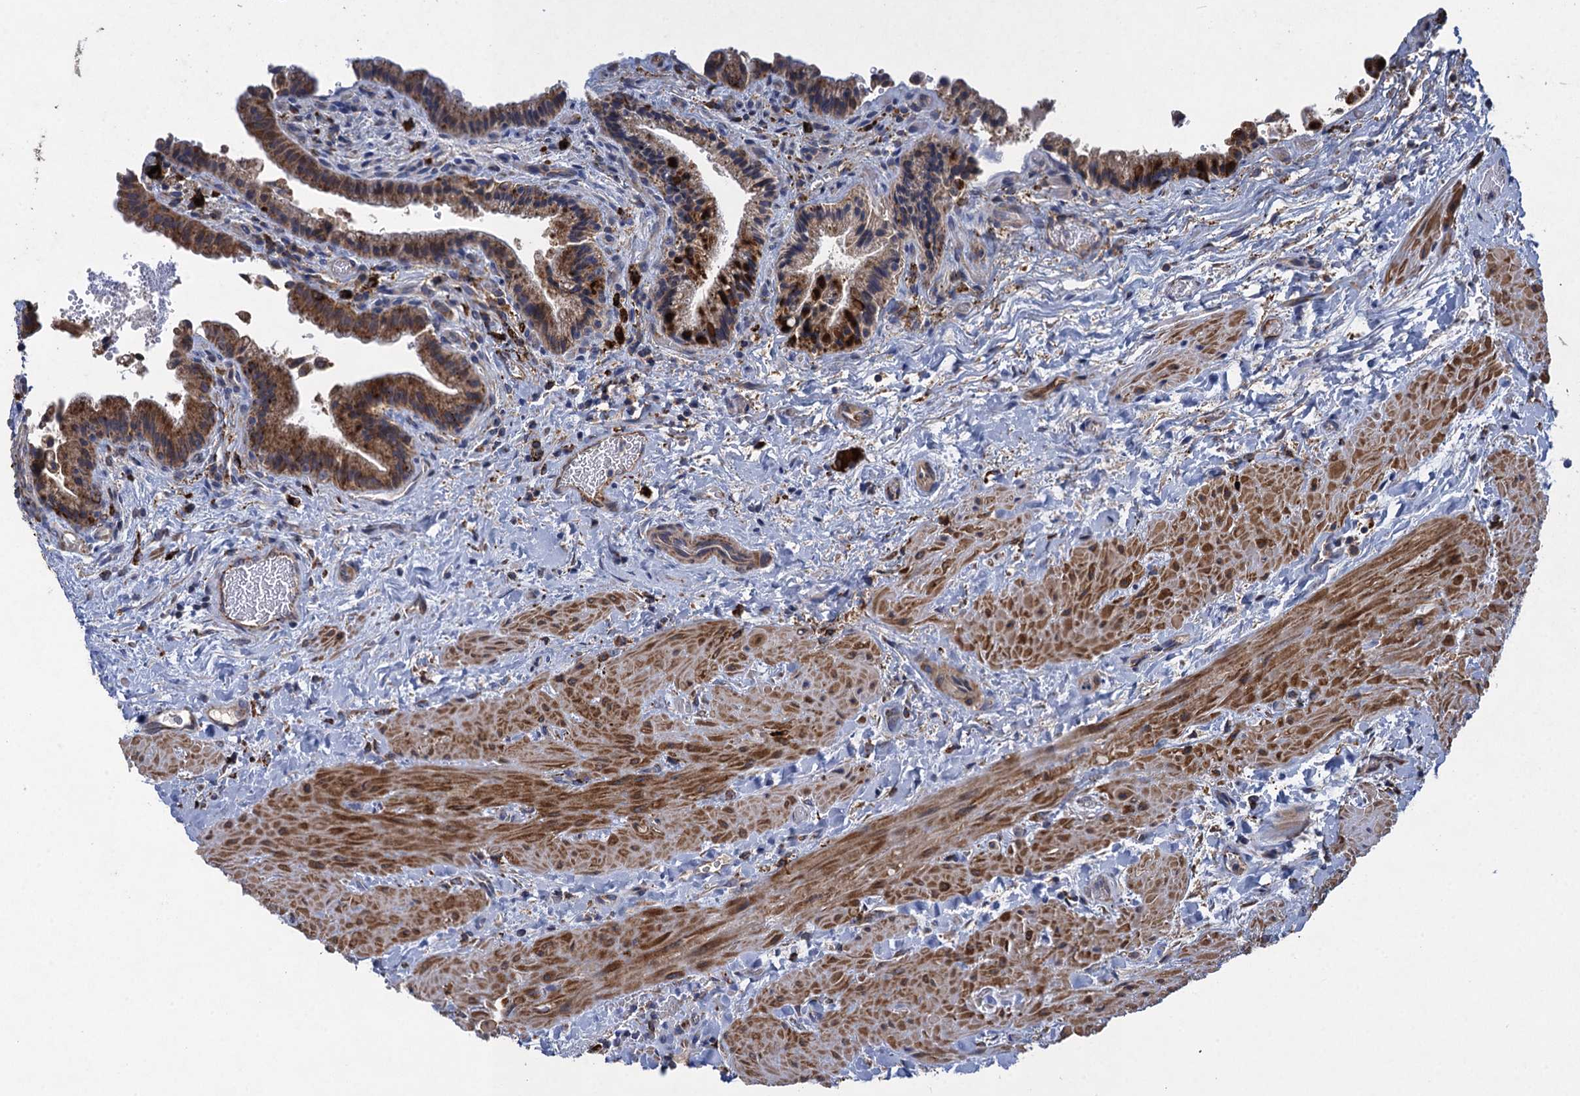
{"staining": {"intensity": "strong", "quantity": ">75%", "location": "cytoplasmic/membranous"}, "tissue": "gallbladder", "cell_type": "Glandular cells", "image_type": "normal", "snomed": [{"axis": "morphology", "description": "Normal tissue, NOS"}, {"axis": "topography", "description": "Gallbladder"}], "caption": "An immunohistochemistry image of normal tissue is shown. Protein staining in brown labels strong cytoplasmic/membranous positivity in gallbladder within glandular cells. (brown staining indicates protein expression, while blue staining denotes nuclei).", "gene": "TXNDC11", "patient": {"sex": "male", "age": 24}}